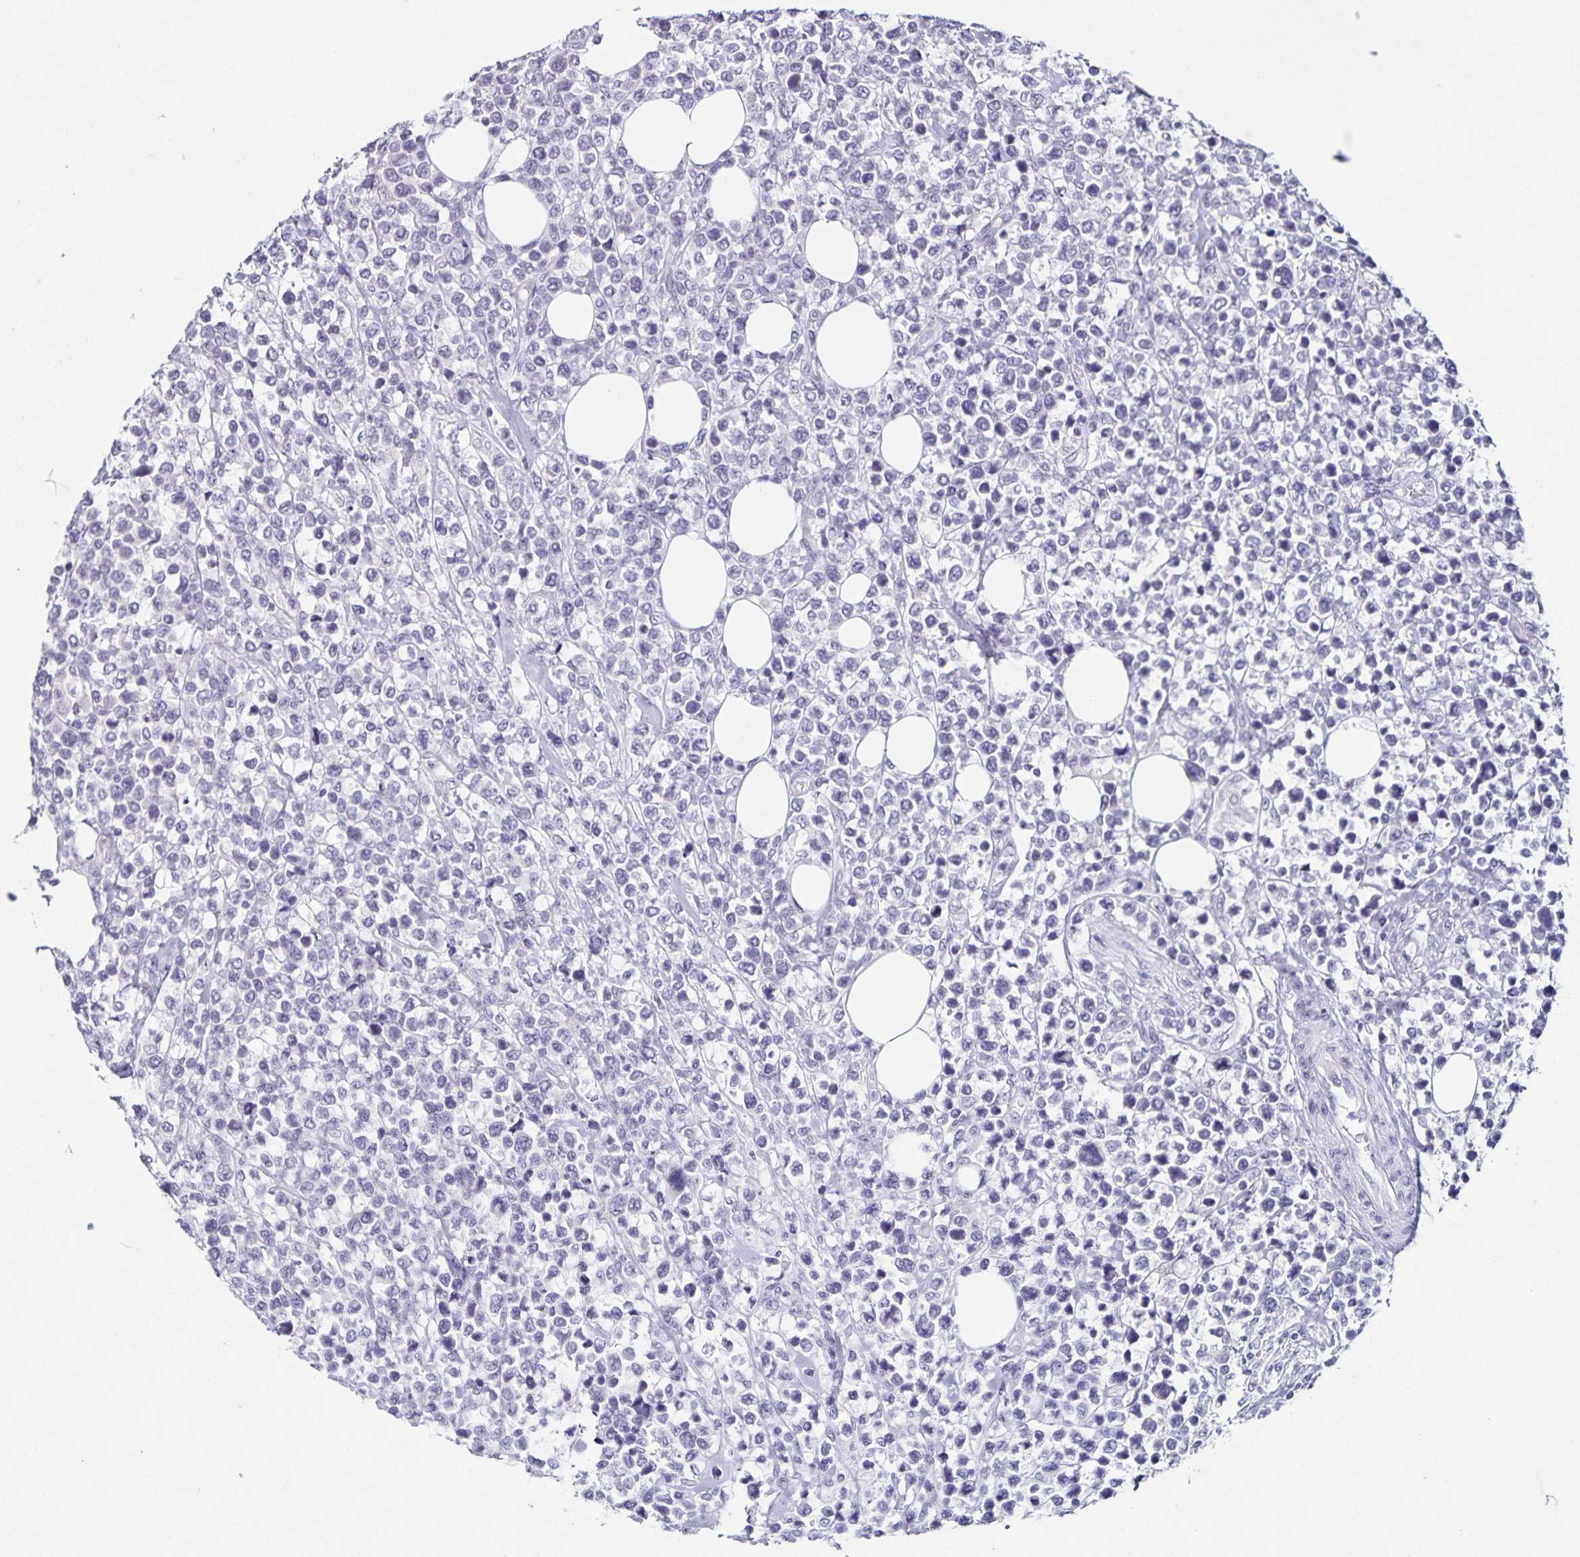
{"staining": {"intensity": "negative", "quantity": "none", "location": "none"}, "tissue": "lymphoma", "cell_type": "Tumor cells", "image_type": "cancer", "snomed": [{"axis": "morphology", "description": "Malignant lymphoma, non-Hodgkin's type, High grade"}, {"axis": "topography", "description": "Soft tissue"}], "caption": "Immunohistochemistry image of neoplastic tissue: human lymphoma stained with DAB (3,3'-diaminobenzidine) displays no significant protein positivity in tumor cells.", "gene": "SLC12A3", "patient": {"sex": "female", "age": 56}}